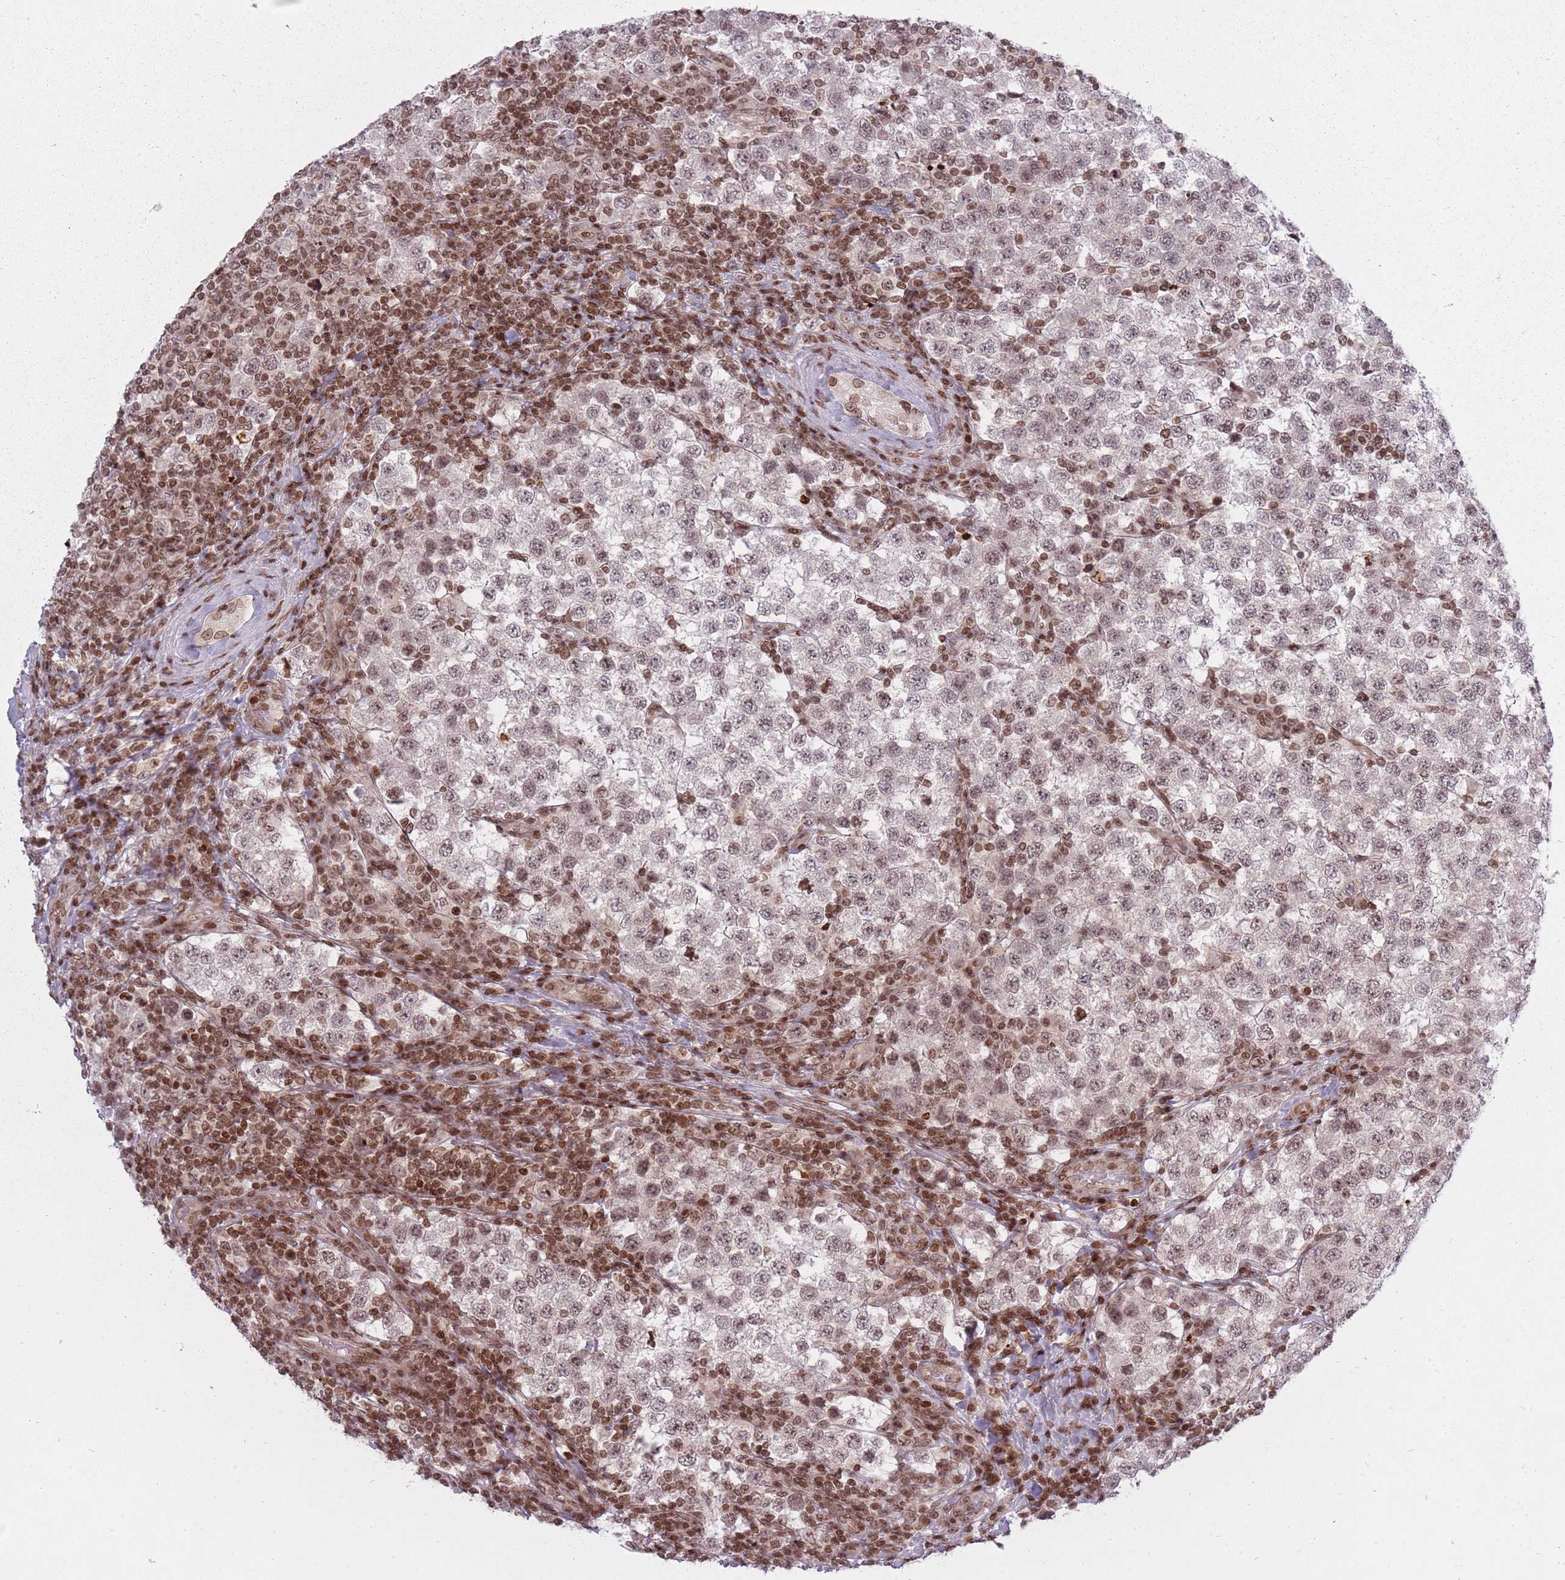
{"staining": {"intensity": "weak", "quantity": "25%-75%", "location": "nuclear"}, "tissue": "testis cancer", "cell_type": "Tumor cells", "image_type": "cancer", "snomed": [{"axis": "morphology", "description": "Seminoma, NOS"}, {"axis": "topography", "description": "Testis"}], "caption": "Testis cancer stained for a protein demonstrates weak nuclear positivity in tumor cells. (IHC, brightfield microscopy, high magnification).", "gene": "TMC6", "patient": {"sex": "male", "age": 34}}